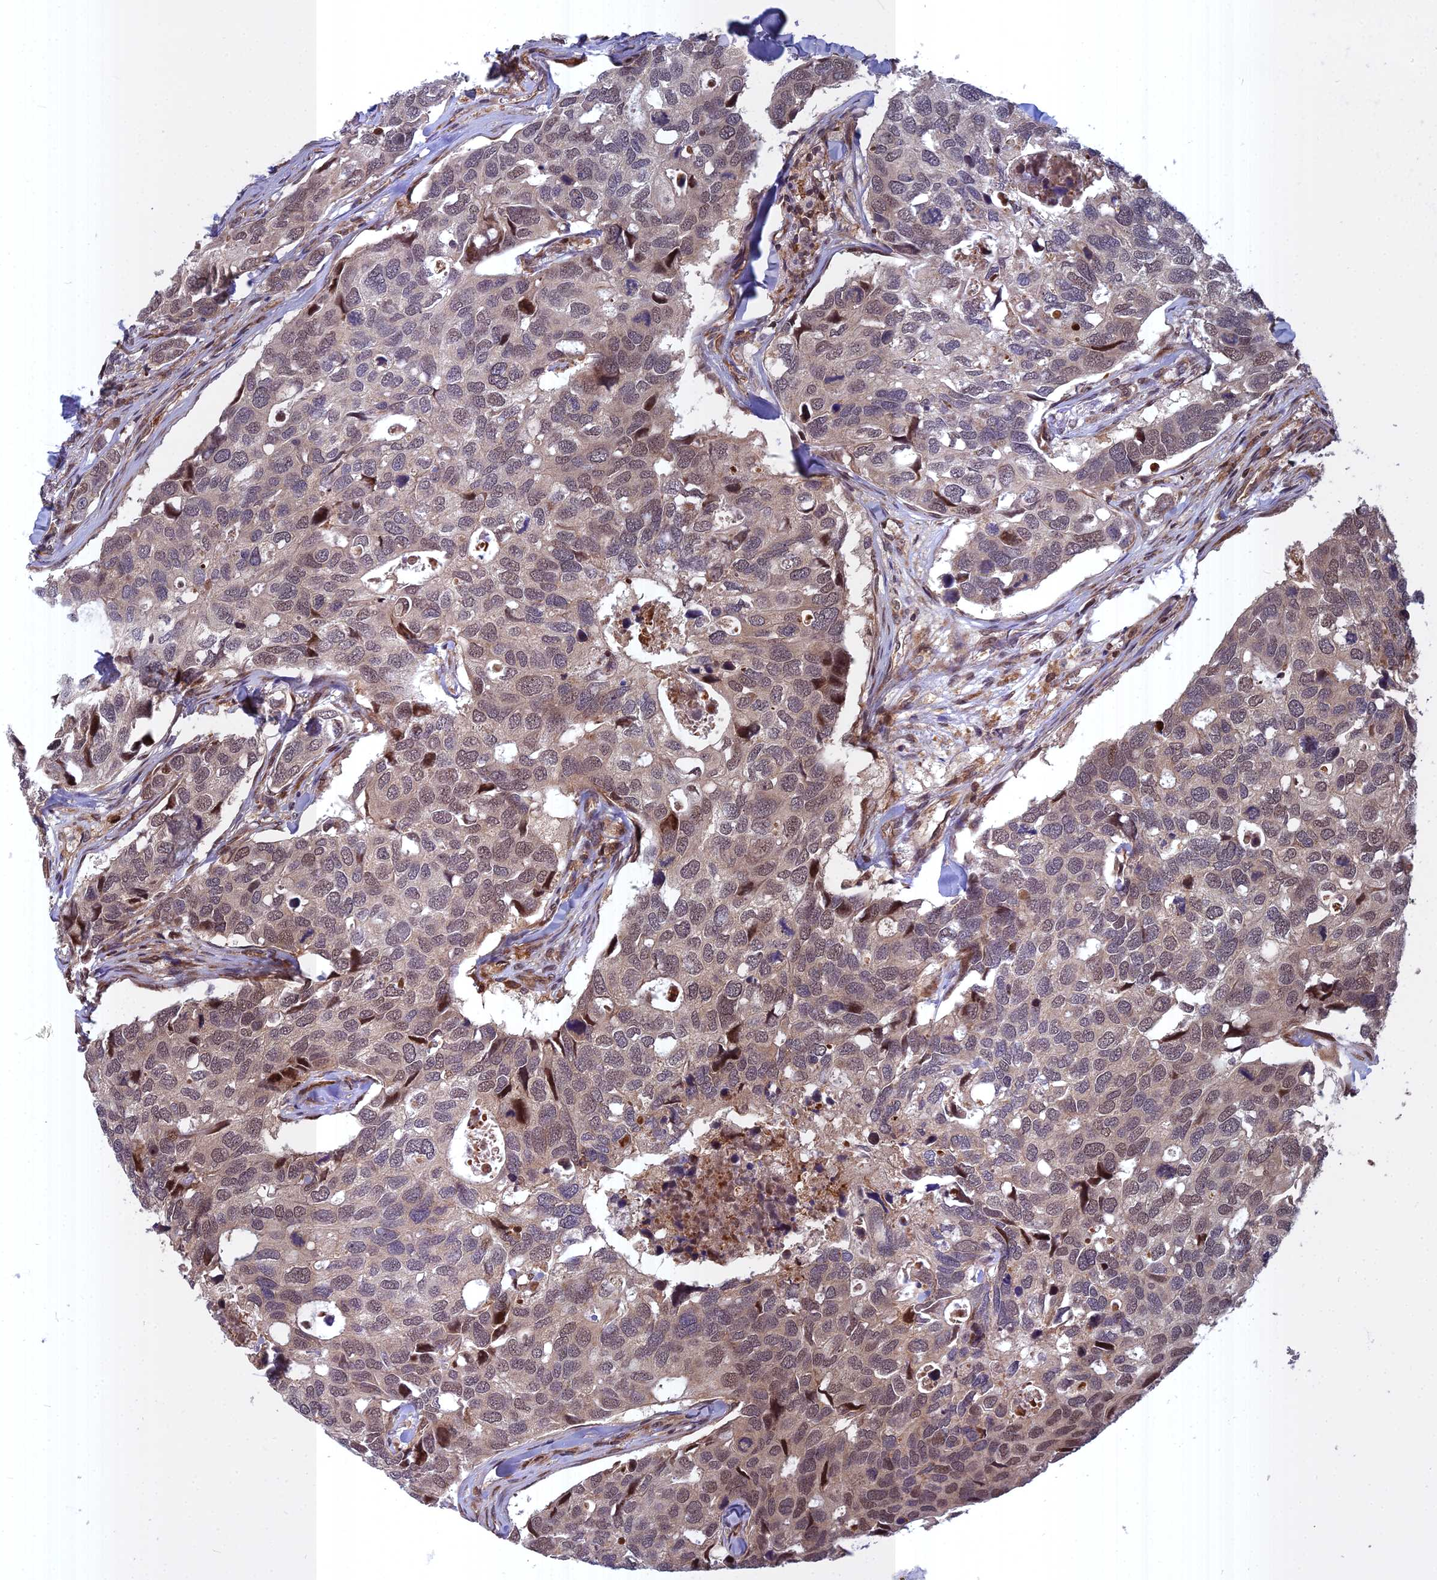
{"staining": {"intensity": "moderate", "quantity": "25%-75%", "location": "nuclear"}, "tissue": "breast cancer", "cell_type": "Tumor cells", "image_type": "cancer", "snomed": [{"axis": "morphology", "description": "Duct carcinoma"}, {"axis": "topography", "description": "Breast"}], "caption": "This histopathology image displays immunohistochemistry (IHC) staining of breast cancer (infiltrating ductal carcinoma), with medium moderate nuclear staining in about 25%-75% of tumor cells.", "gene": "COMMD2", "patient": {"sex": "female", "age": 83}}